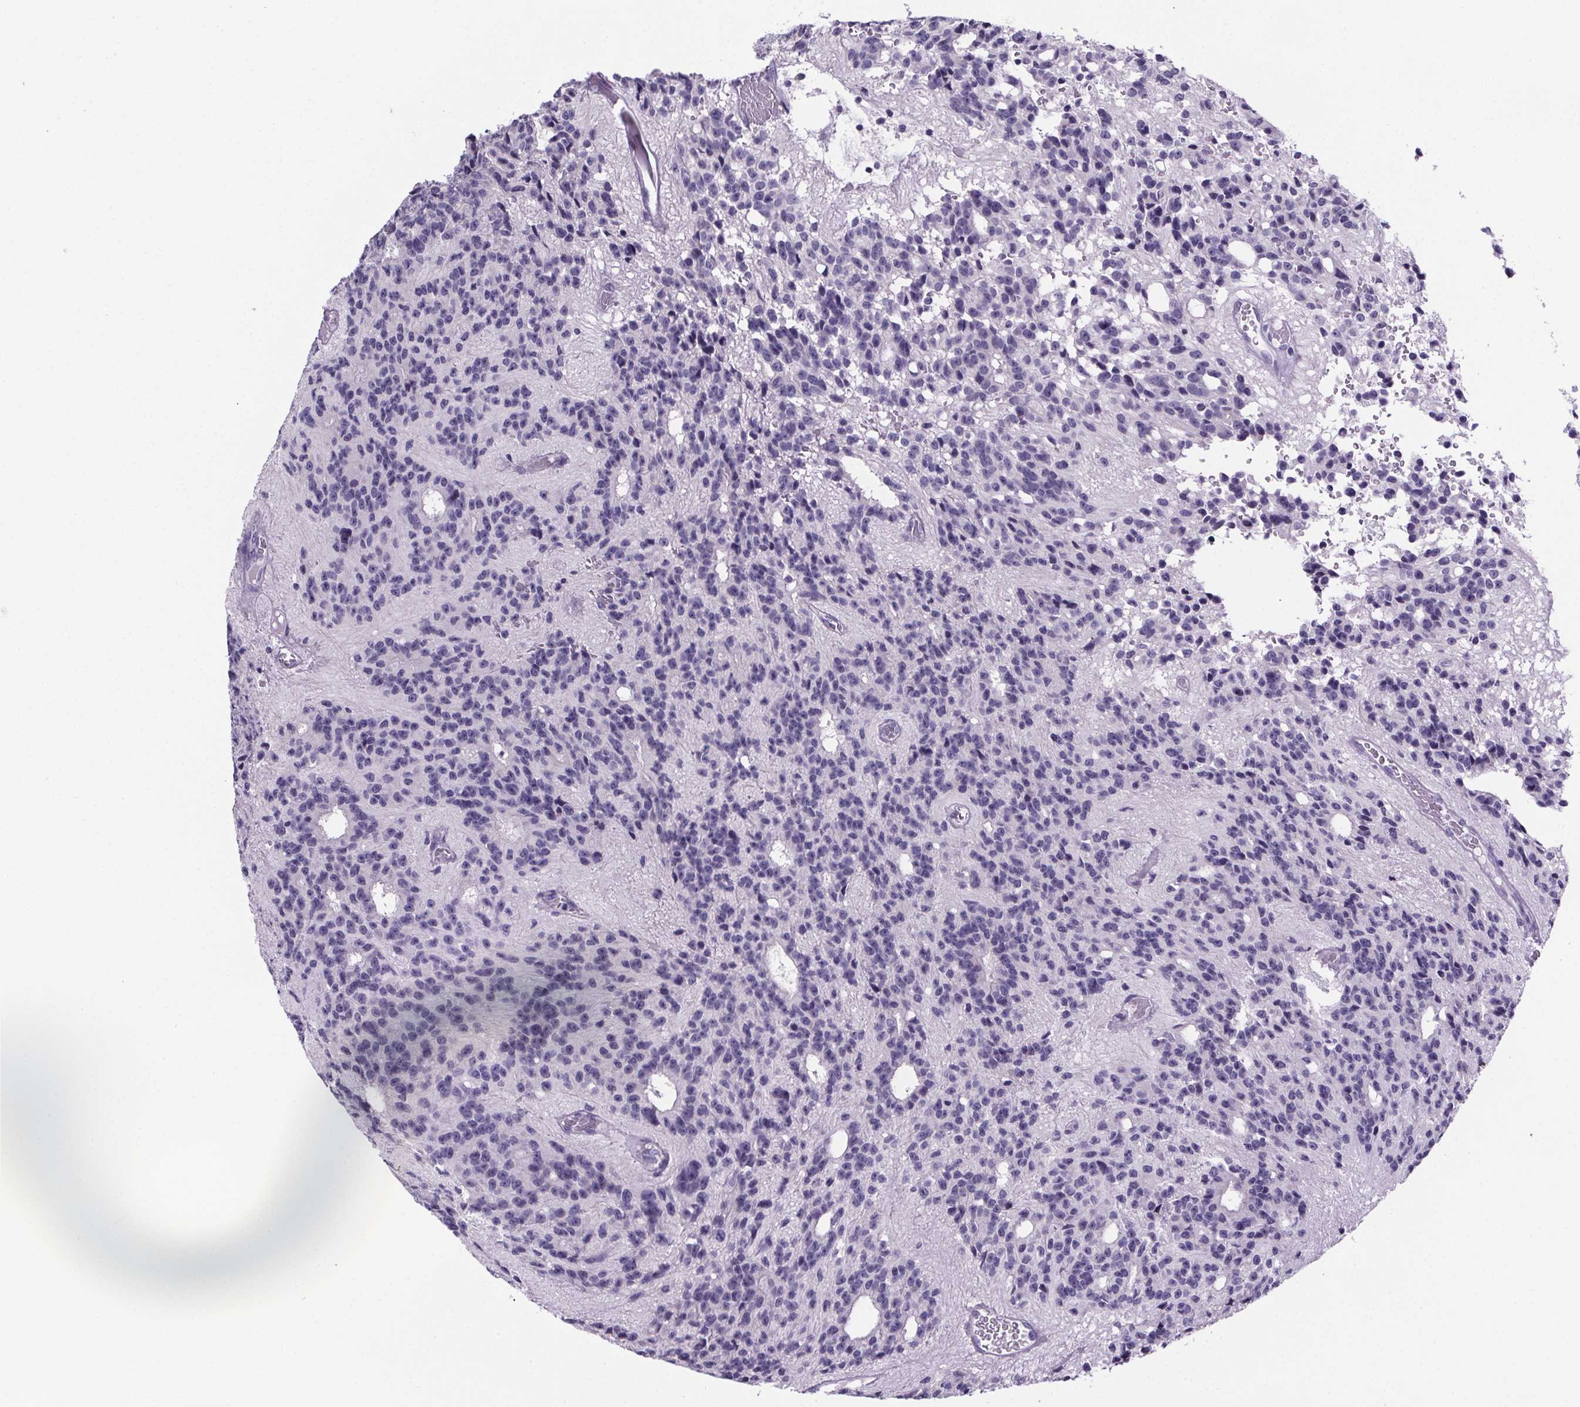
{"staining": {"intensity": "negative", "quantity": "none", "location": "none"}, "tissue": "glioma", "cell_type": "Tumor cells", "image_type": "cancer", "snomed": [{"axis": "morphology", "description": "Glioma, malignant, Low grade"}, {"axis": "topography", "description": "Brain"}], "caption": "The photomicrograph demonstrates no staining of tumor cells in glioma.", "gene": "CUBN", "patient": {"sex": "male", "age": 31}}